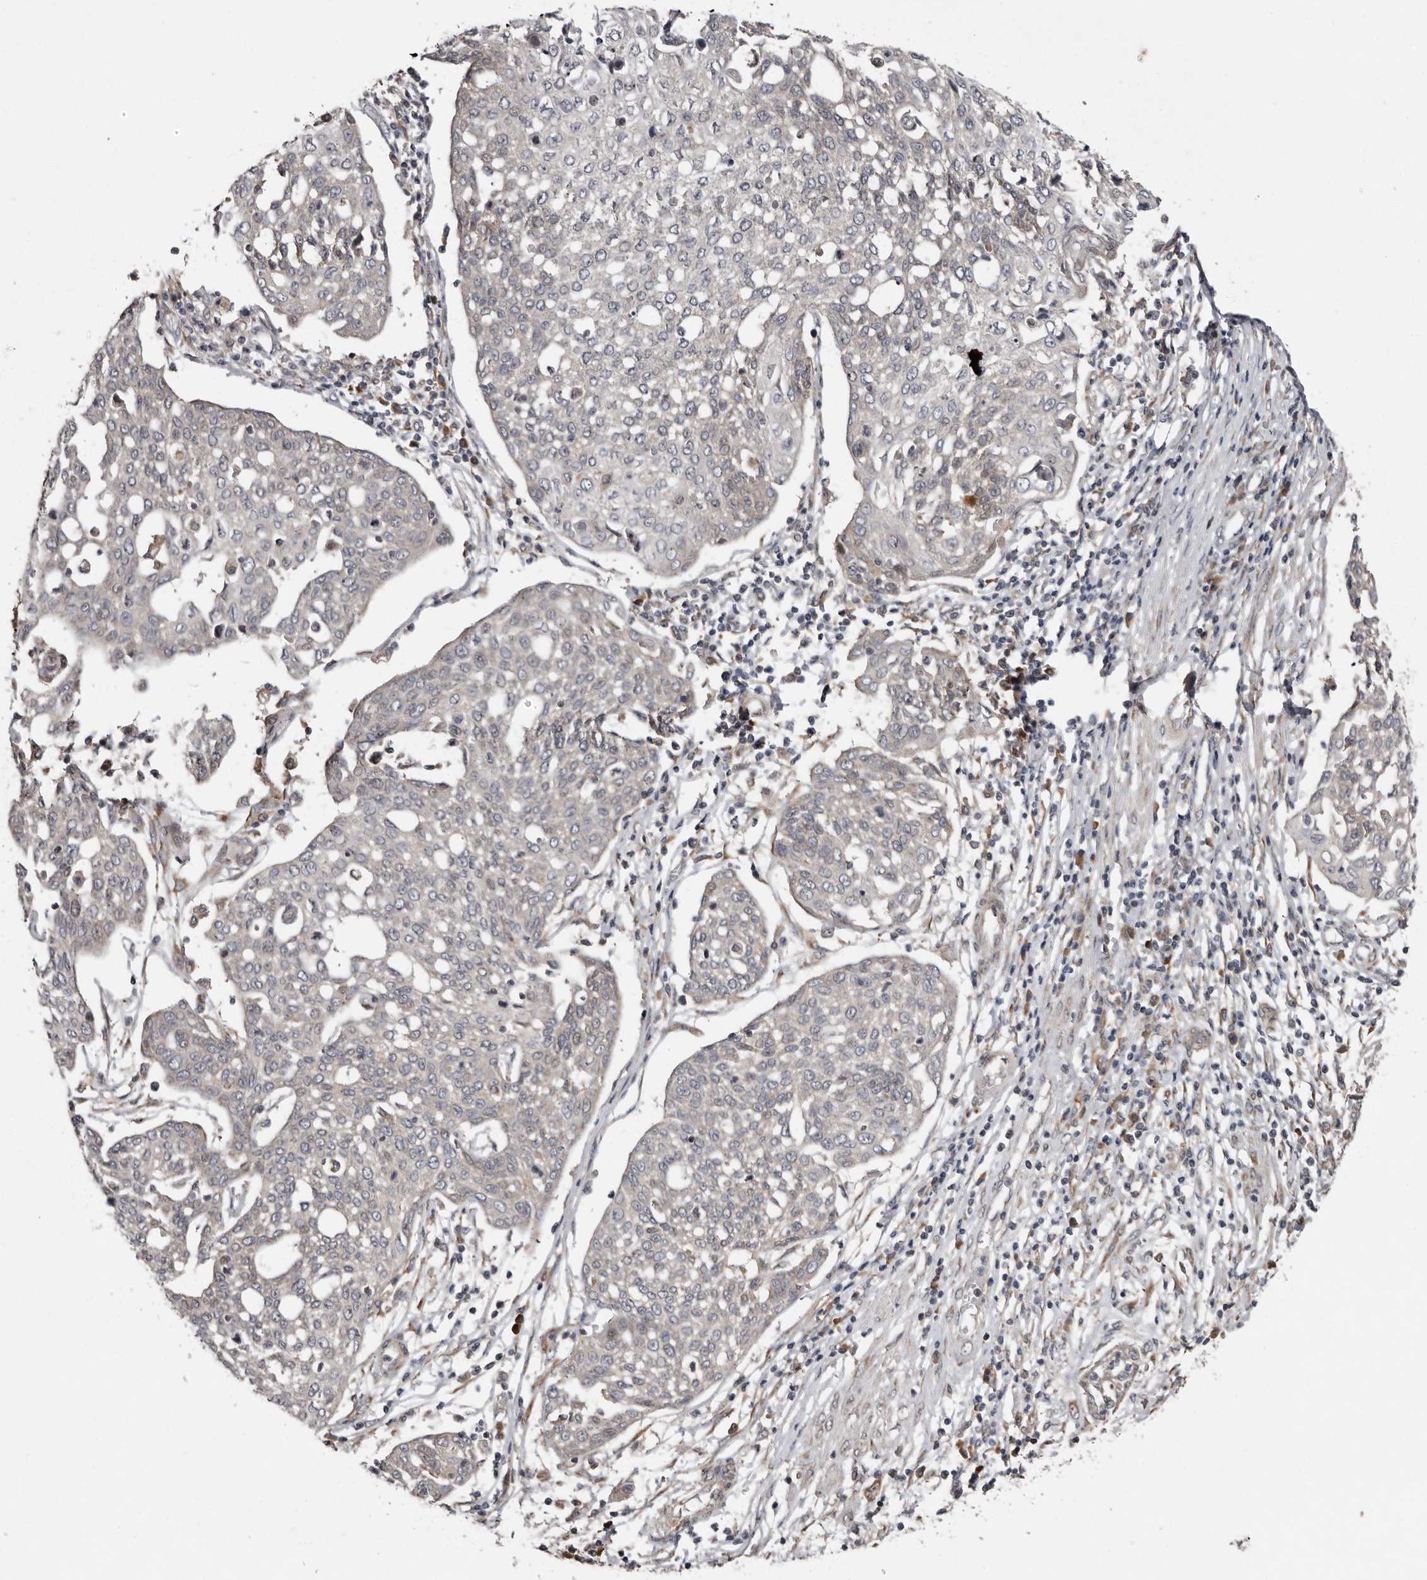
{"staining": {"intensity": "negative", "quantity": "none", "location": "none"}, "tissue": "cervical cancer", "cell_type": "Tumor cells", "image_type": "cancer", "snomed": [{"axis": "morphology", "description": "Squamous cell carcinoma, NOS"}, {"axis": "topography", "description": "Cervix"}], "caption": "Cervical cancer stained for a protein using immunohistochemistry (IHC) exhibits no expression tumor cells.", "gene": "CHML", "patient": {"sex": "female", "age": 34}}